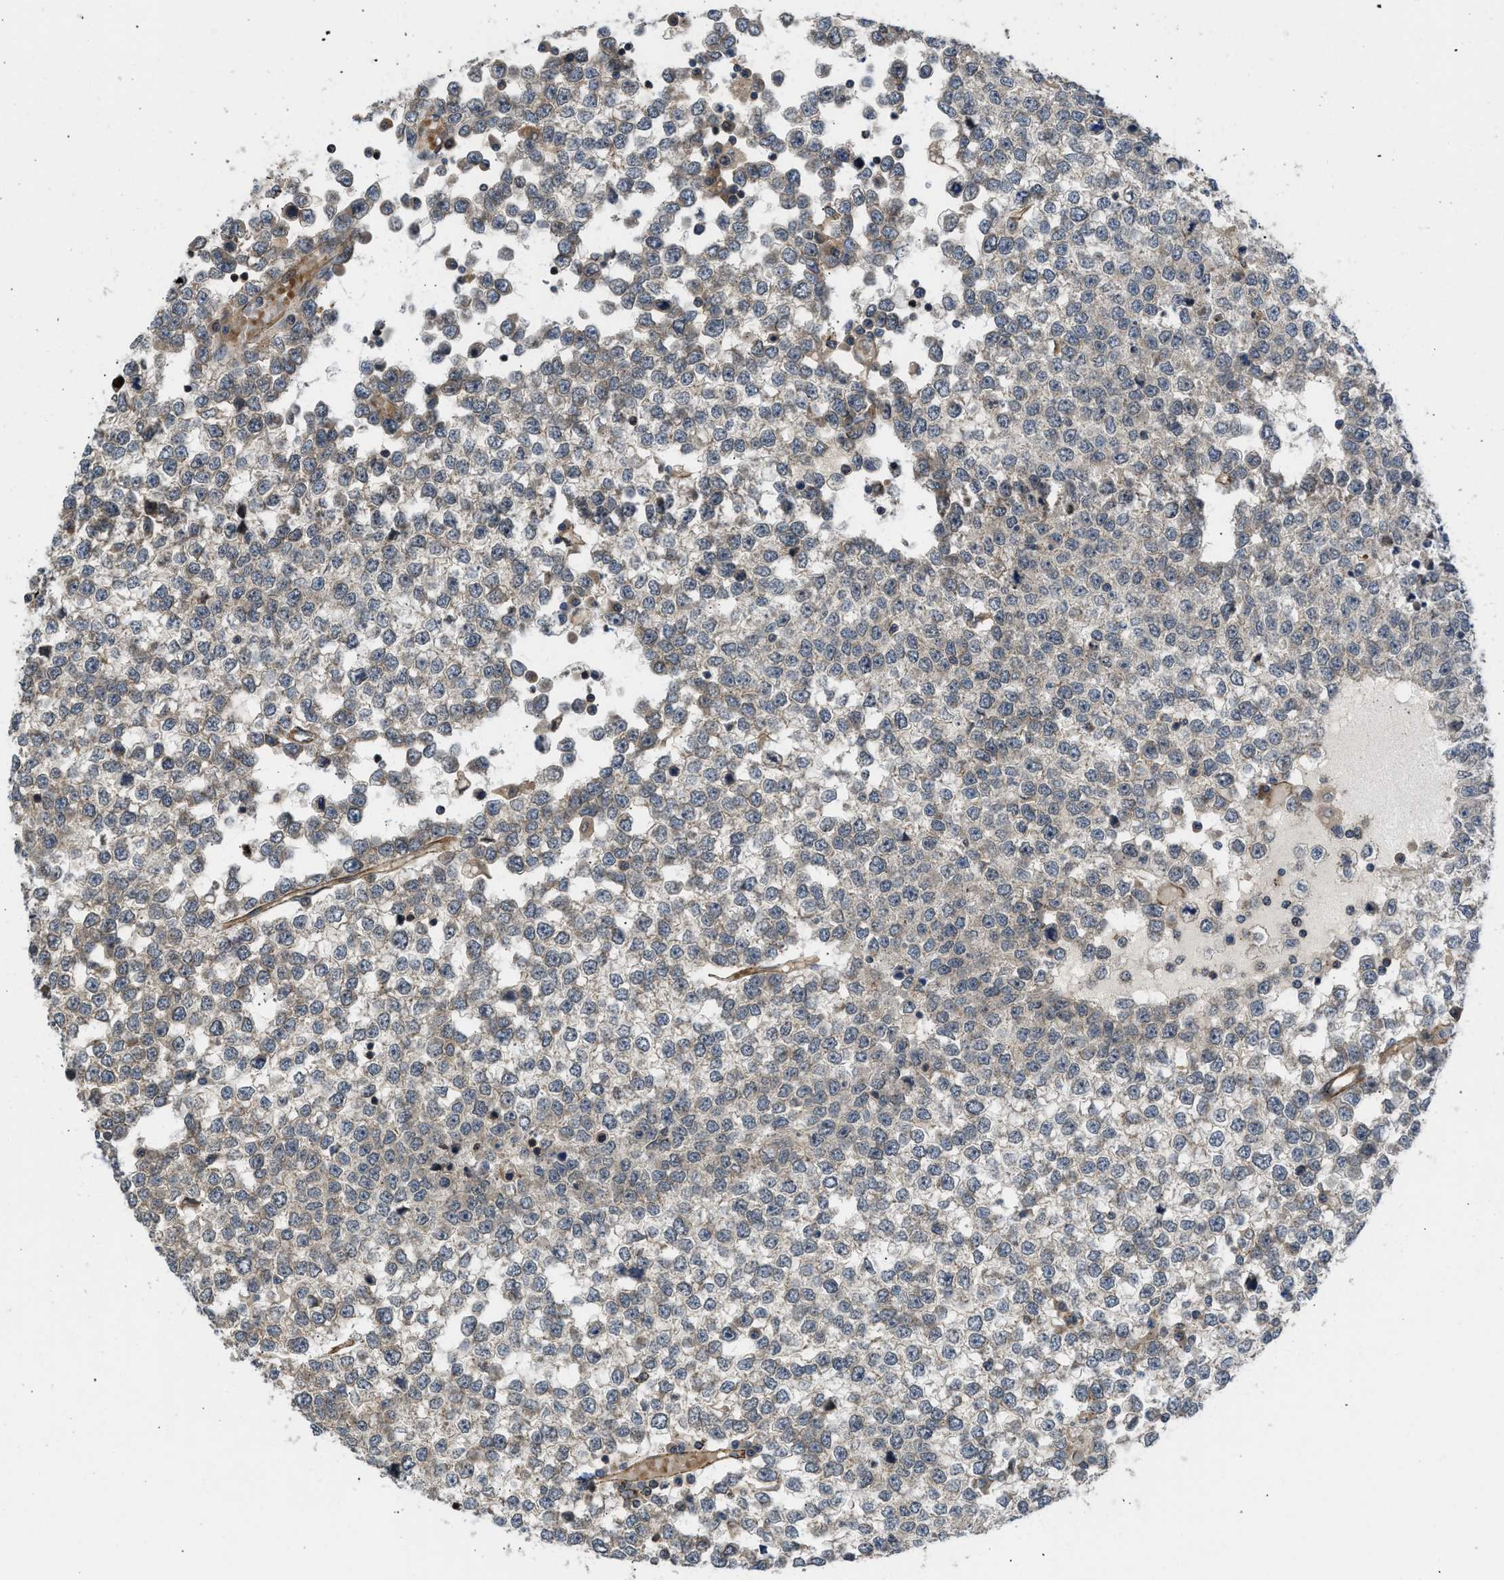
{"staining": {"intensity": "negative", "quantity": "none", "location": "none"}, "tissue": "testis cancer", "cell_type": "Tumor cells", "image_type": "cancer", "snomed": [{"axis": "morphology", "description": "Seminoma, NOS"}, {"axis": "topography", "description": "Testis"}], "caption": "A high-resolution photomicrograph shows IHC staining of testis cancer (seminoma), which demonstrates no significant expression in tumor cells. (Brightfield microscopy of DAB immunohistochemistry at high magnification).", "gene": "GPATCH2L", "patient": {"sex": "male", "age": 65}}